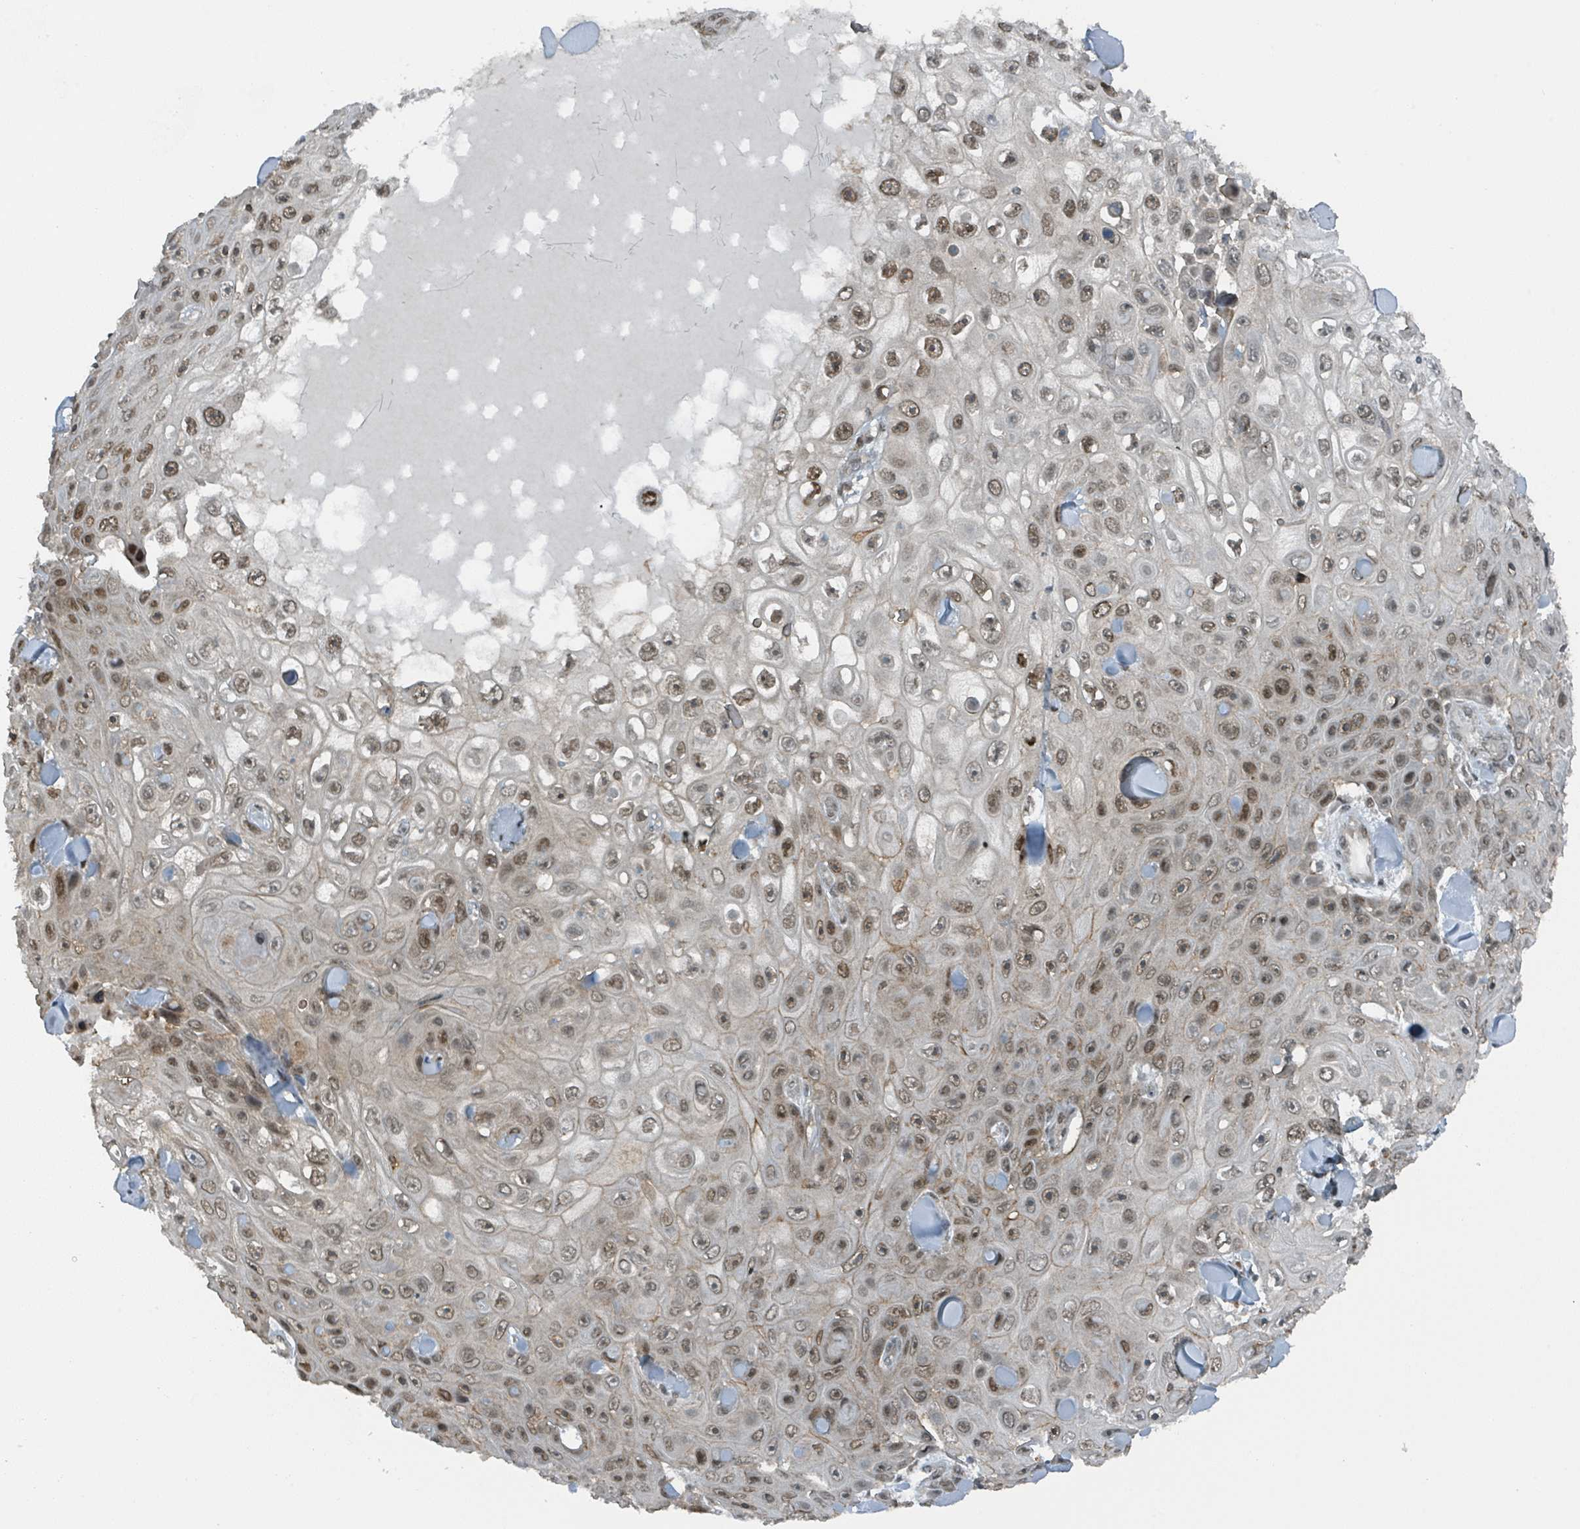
{"staining": {"intensity": "moderate", "quantity": ">75%", "location": "nuclear"}, "tissue": "skin cancer", "cell_type": "Tumor cells", "image_type": "cancer", "snomed": [{"axis": "morphology", "description": "Squamous cell carcinoma, NOS"}, {"axis": "topography", "description": "Skin"}], "caption": "IHC image of neoplastic tissue: skin cancer stained using immunohistochemistry (IHC) shows medium levels of moderate protein expression localized specifically in the nuclear of tumor cells, appearing as a nuclear brown color.", "gene": "PHIP", "patient": {"sex": "male", "age": 82}}